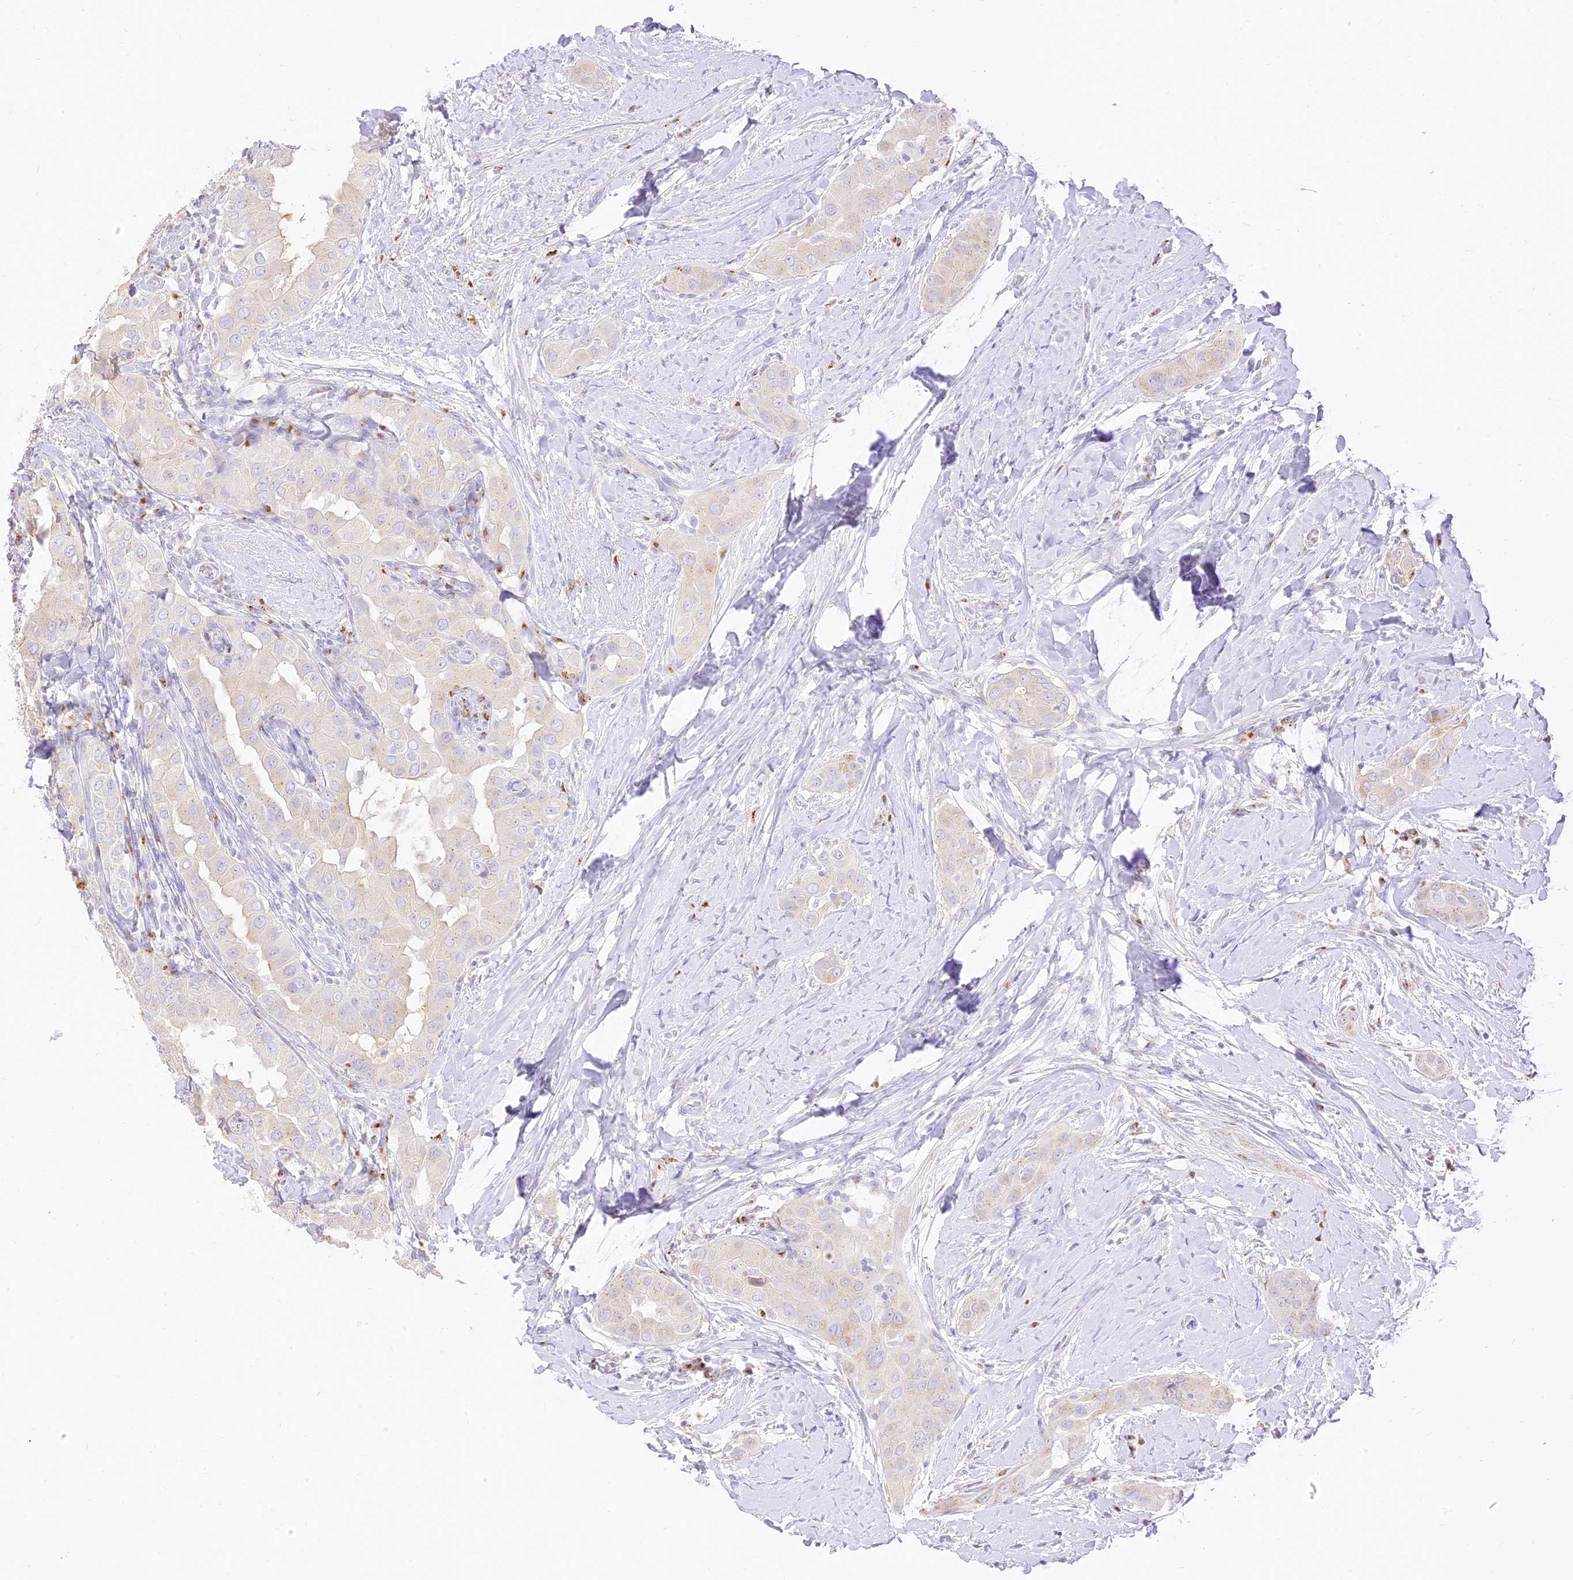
{"staining": {"intensity": "negative", "quantity": "none", "location": "none"}, "tissue": "thyroid cancer", "cell_type": "Tumor cells", "image_type": "cancer", "snomed": [{"axis": "morphology", "description": "Papillary adenocarcinoma, NOS"}, {"axis": "topography", "description": "Thyroid gland"}], "caption": "Photomicrograph shows no significant protein positivity in tumor cells of thyroid cancer.", "gene": "SEC13", "patient": {"sex": "male", "age": 33}}